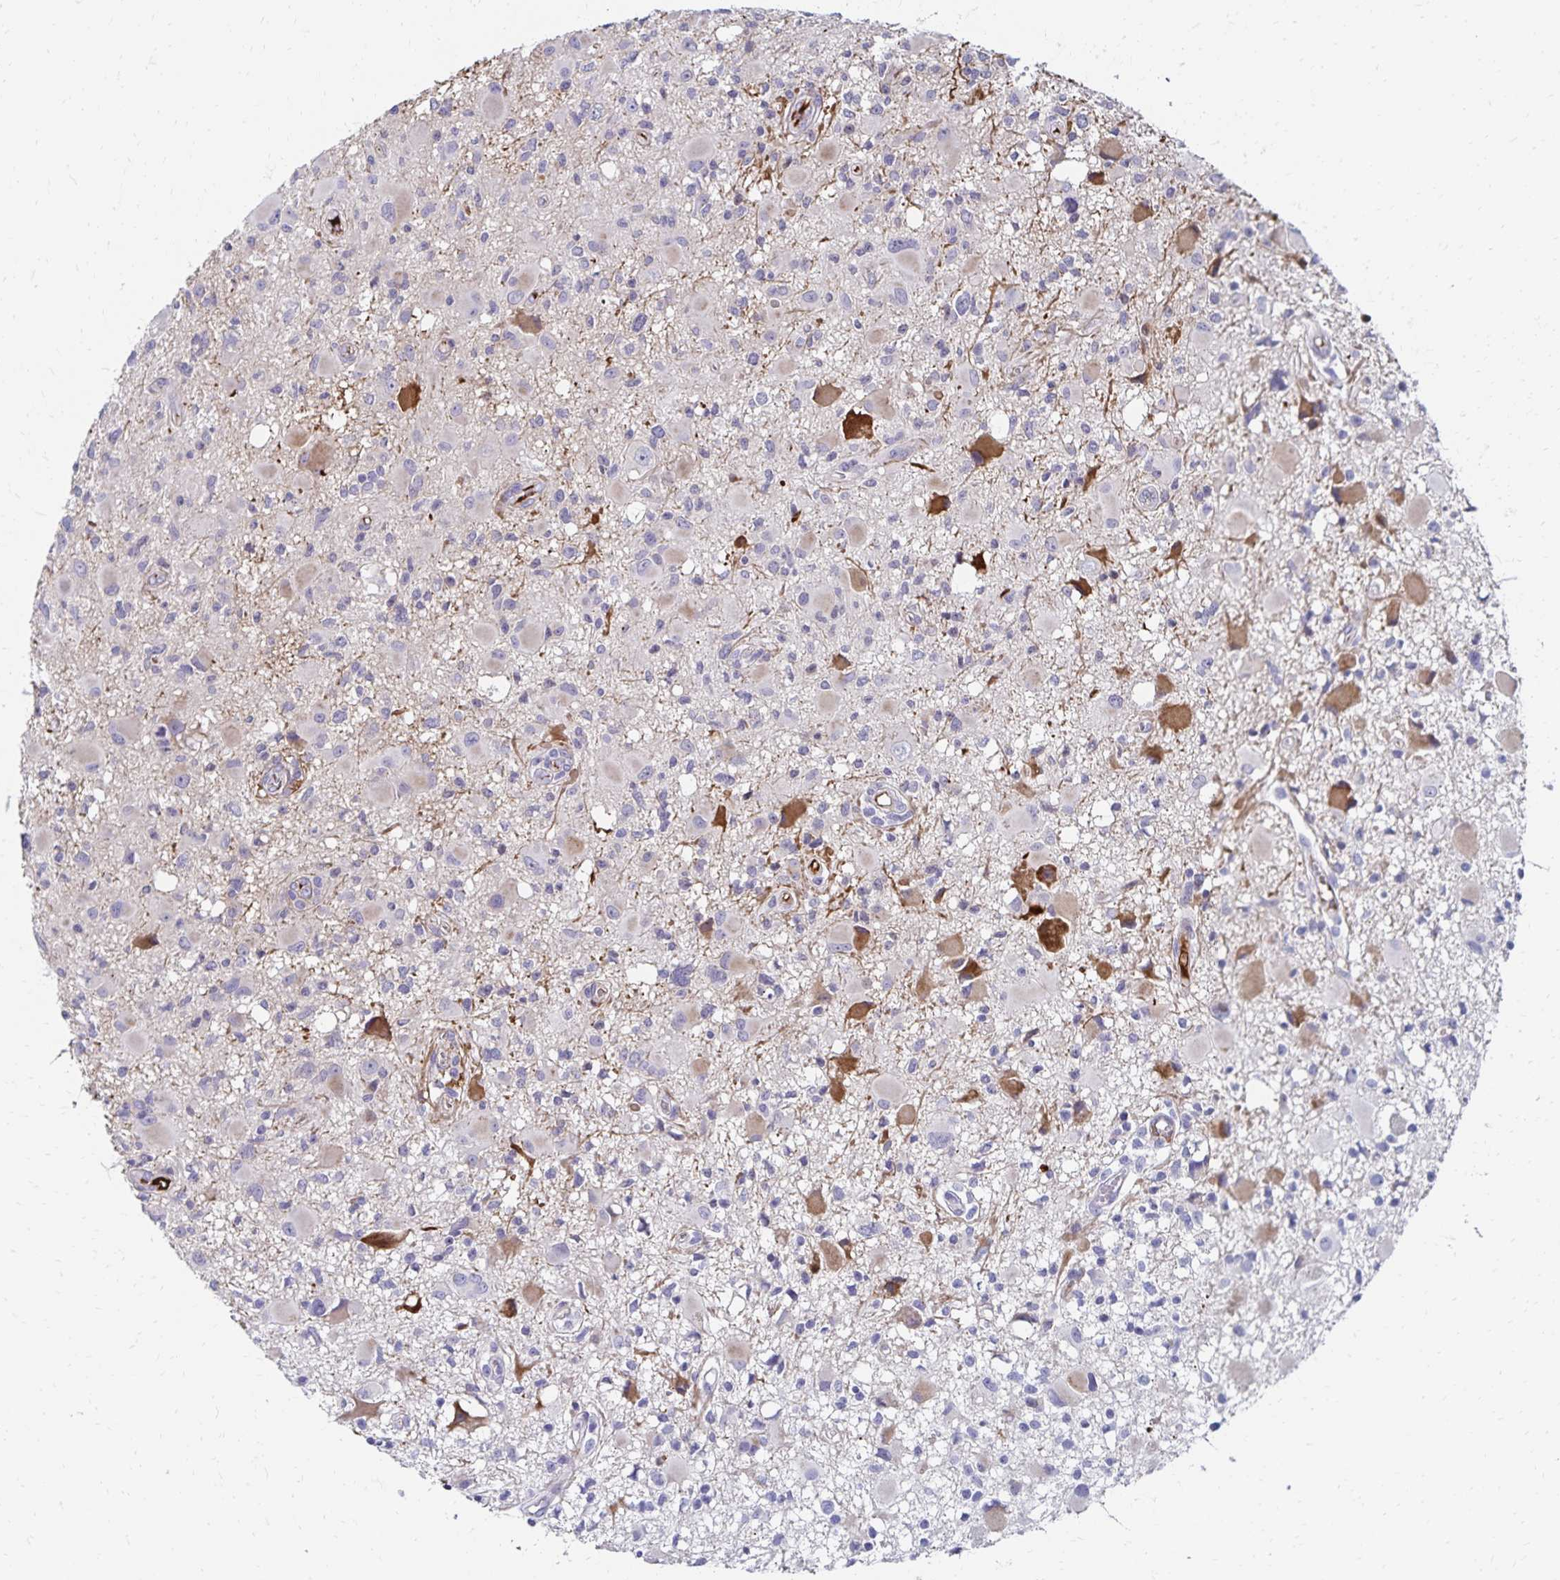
{"staining": {"intensity": "negative", "quantity": "none", "location": "none"}, "tissue": "glioma", "cell_type": "Tumor cells", "image_type": "cancer", "snomed": [{"axis": "morphology", "description": "Glioma, malignant, High grade"}, {"axis": "topography", "description": "Brain"}], "caption": "This is an immunohistochemistry (IHC) histopathology image of malignant glioma (high-grade). There is no expression in tumor cells.", "gene": "NECAP1", "patient": {"sex": "male", "age": 54}}